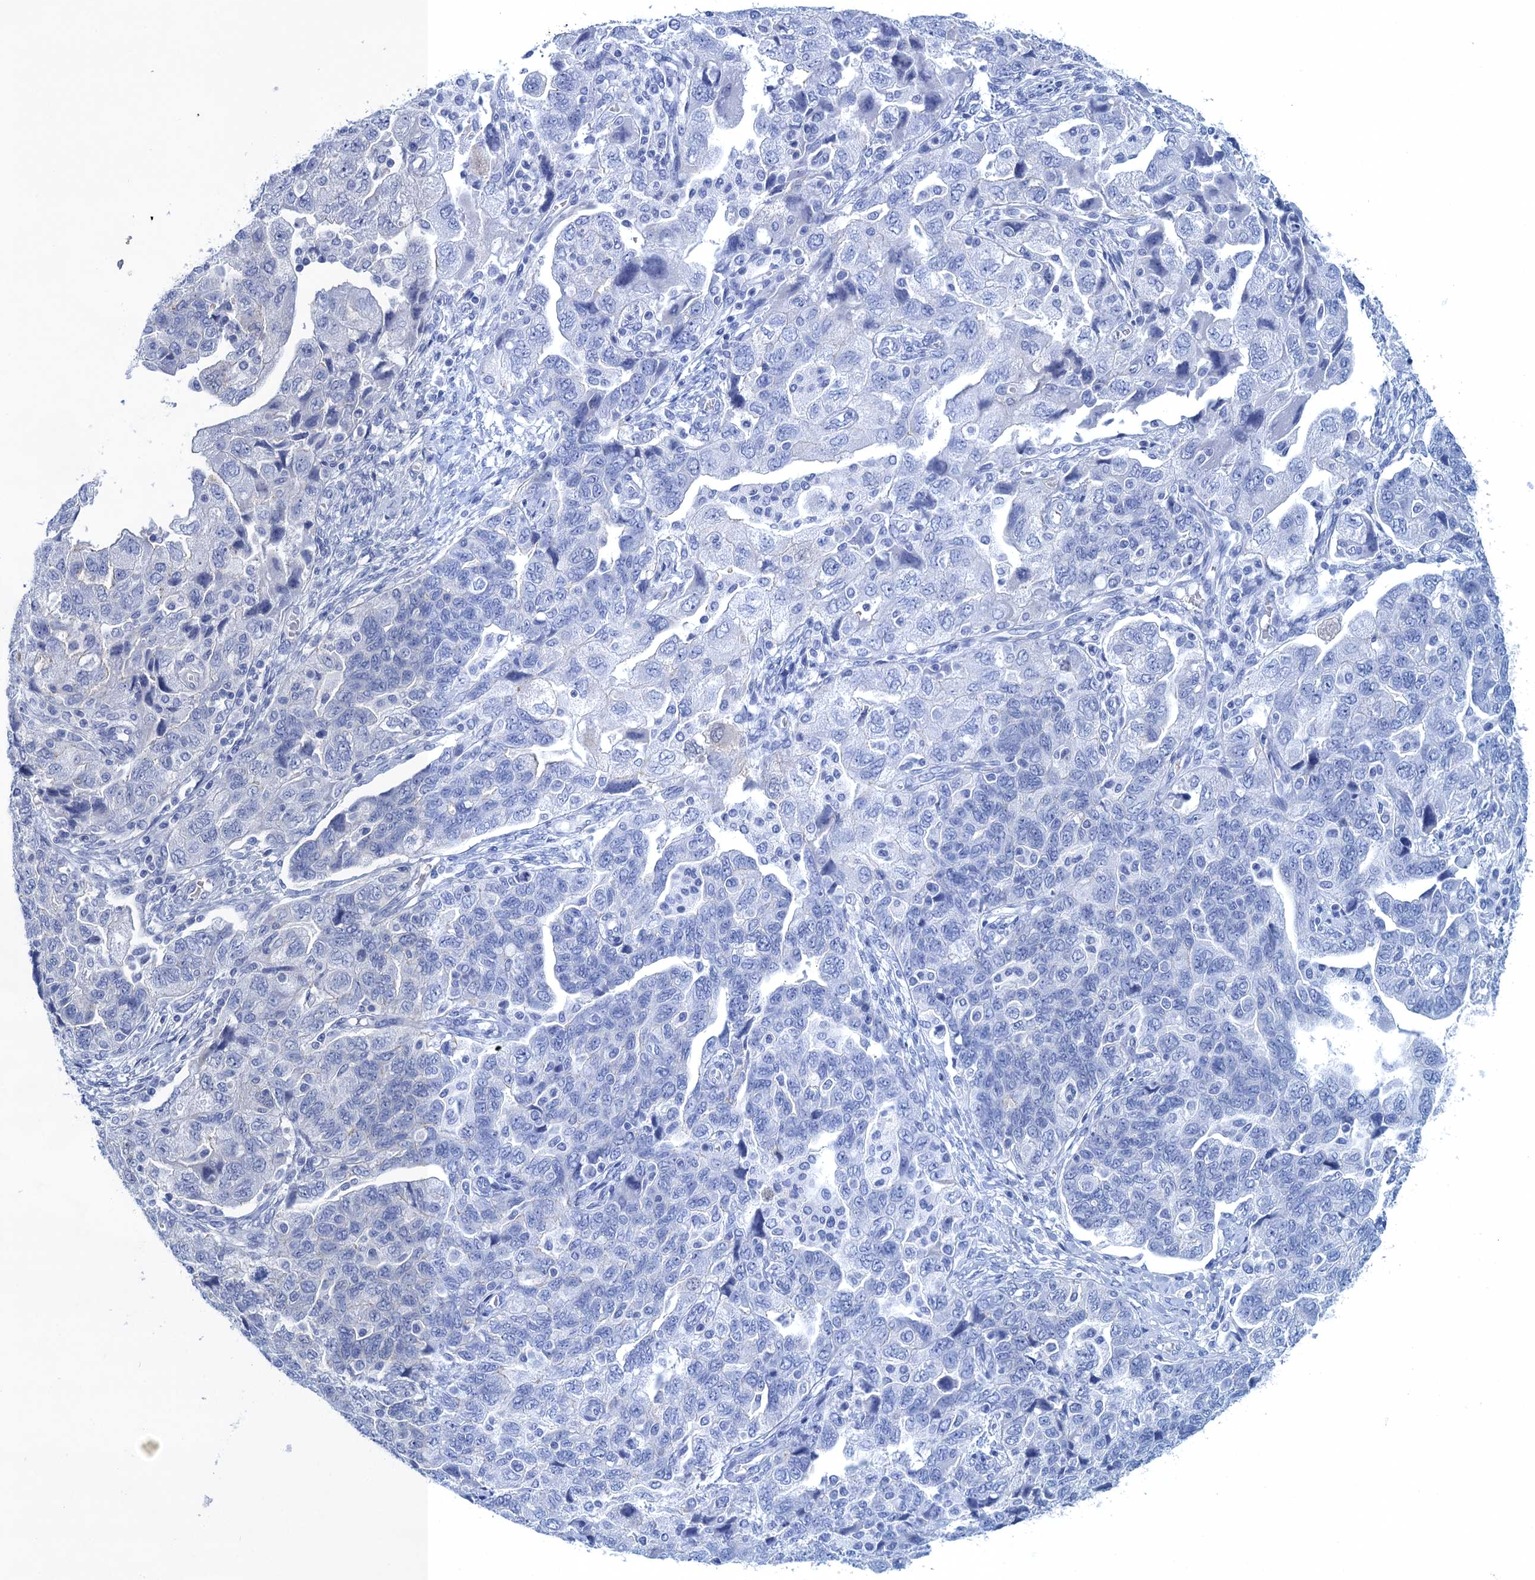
{"staining": {"intensity": "negative", "quantity": "none", "location": "none"}, "tissue": "ovarian cancer", "cell_type": "Tumor cells", "image_type": "cancer", "snomed": [{"axis": "morphology", "description": "Carcinoma, NOS"}, {"axis": "morphology", "description": "Cystadenocarcinoma, serous, NOS"}, {"axis": "topography", "description": "Ovary"}], "caption": "Tumor cells show no significant protein positivity in ovarian cancer.", "gene": "CALML5", "patient": {"sex": "female", "age": 69}}